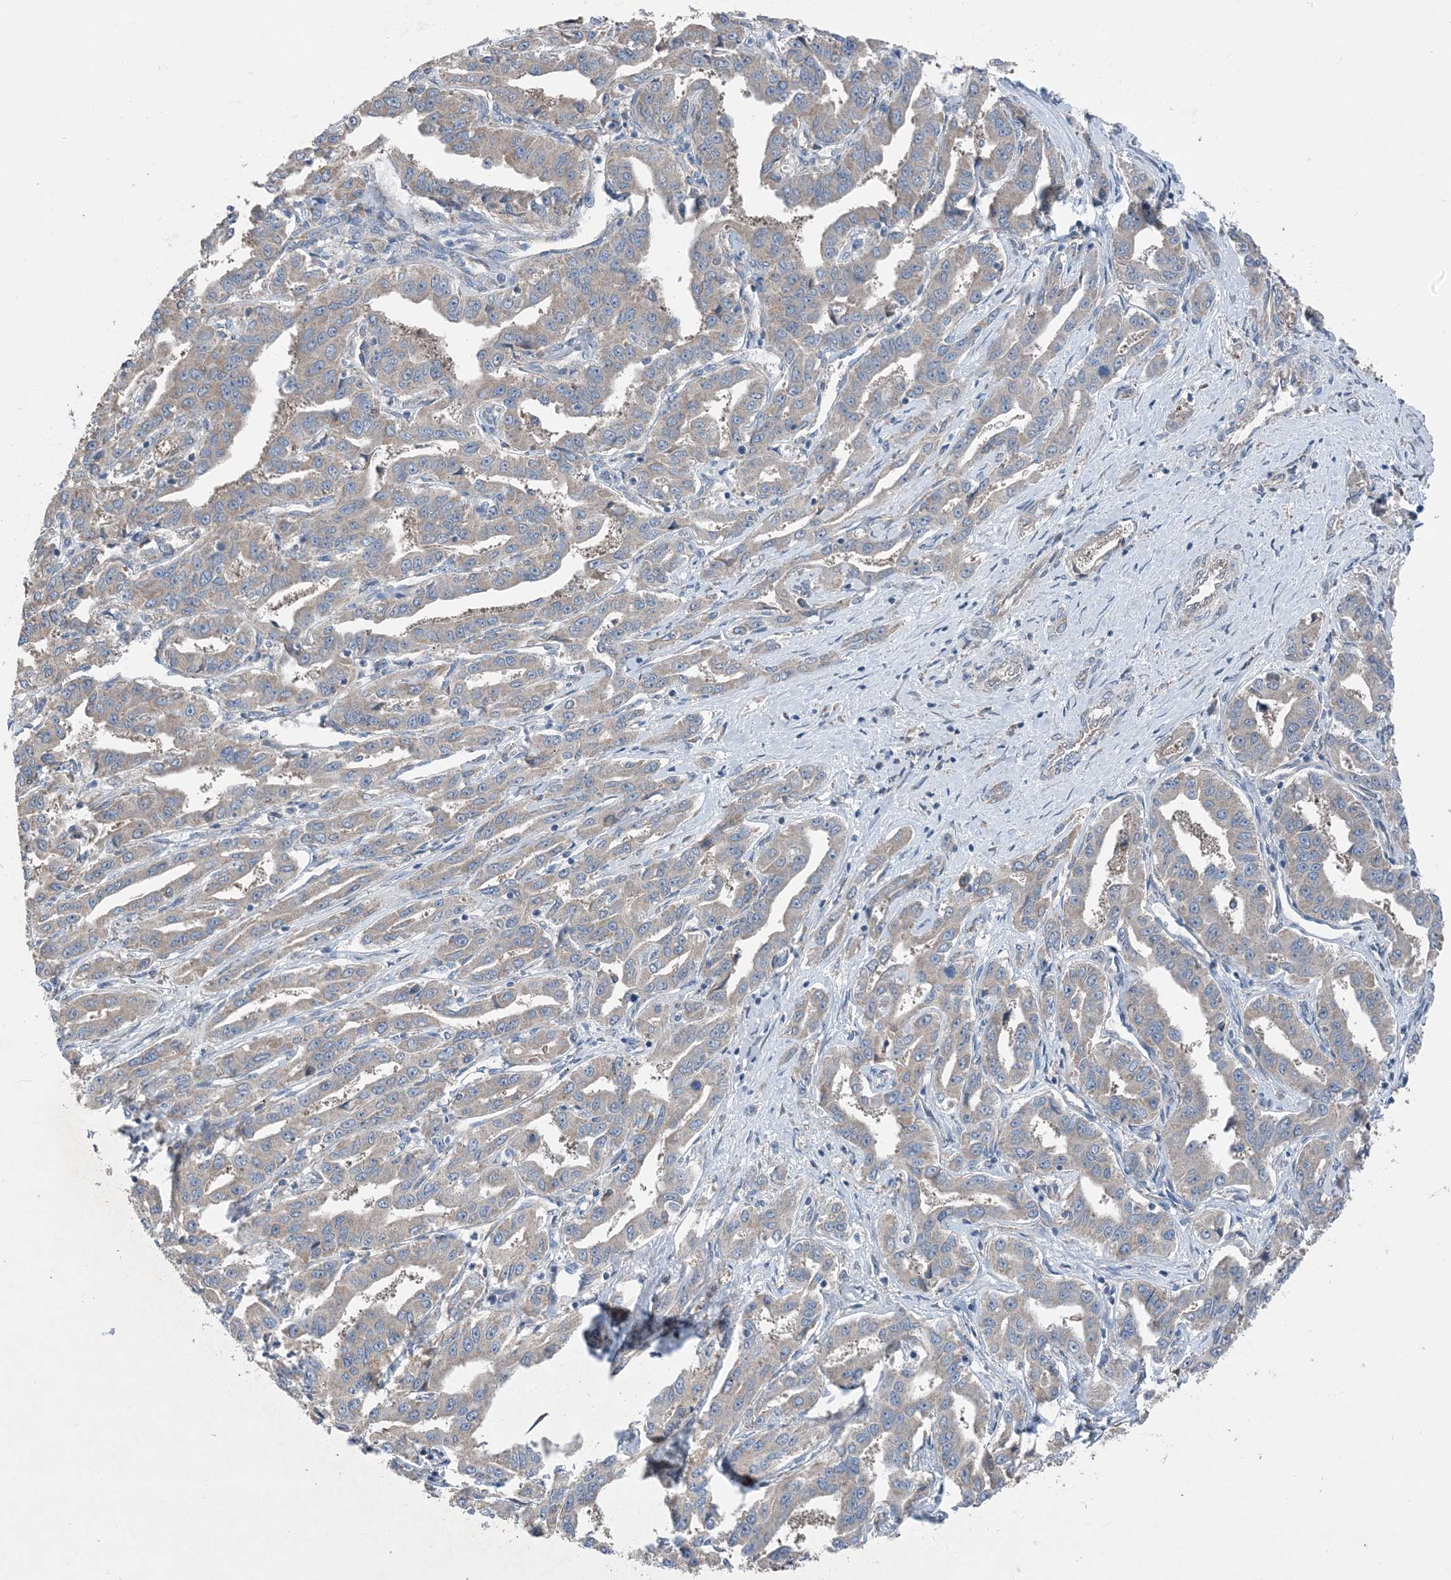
{"staining": {"intensity": "weak", "quantity": "25%-75%", "location": "cytoplasmic/membranous"}, "tissue": "liver cancer", "cell_type": "Tumor cells", "image_type": "cancer", "snomed": [{"axis": "morphology", "description": "Cholangiocarcinoma"}, {"axis": "topography", "description": "Liver"}], "caption": "Immunohistochemical staining of liver cholangiocarcinoma exhibits low levels of weak cytoplasmic/membranous protein positivity in about 25%-75% of tumor cells. The staining was performed using DAB (3,3'-diaminobenzidine), with brown indicating positive protein expression. Nuclei are stained blue with hematoxylin.", "gene": "DHX30", "patient": {"sex": "male", "age": 59}}